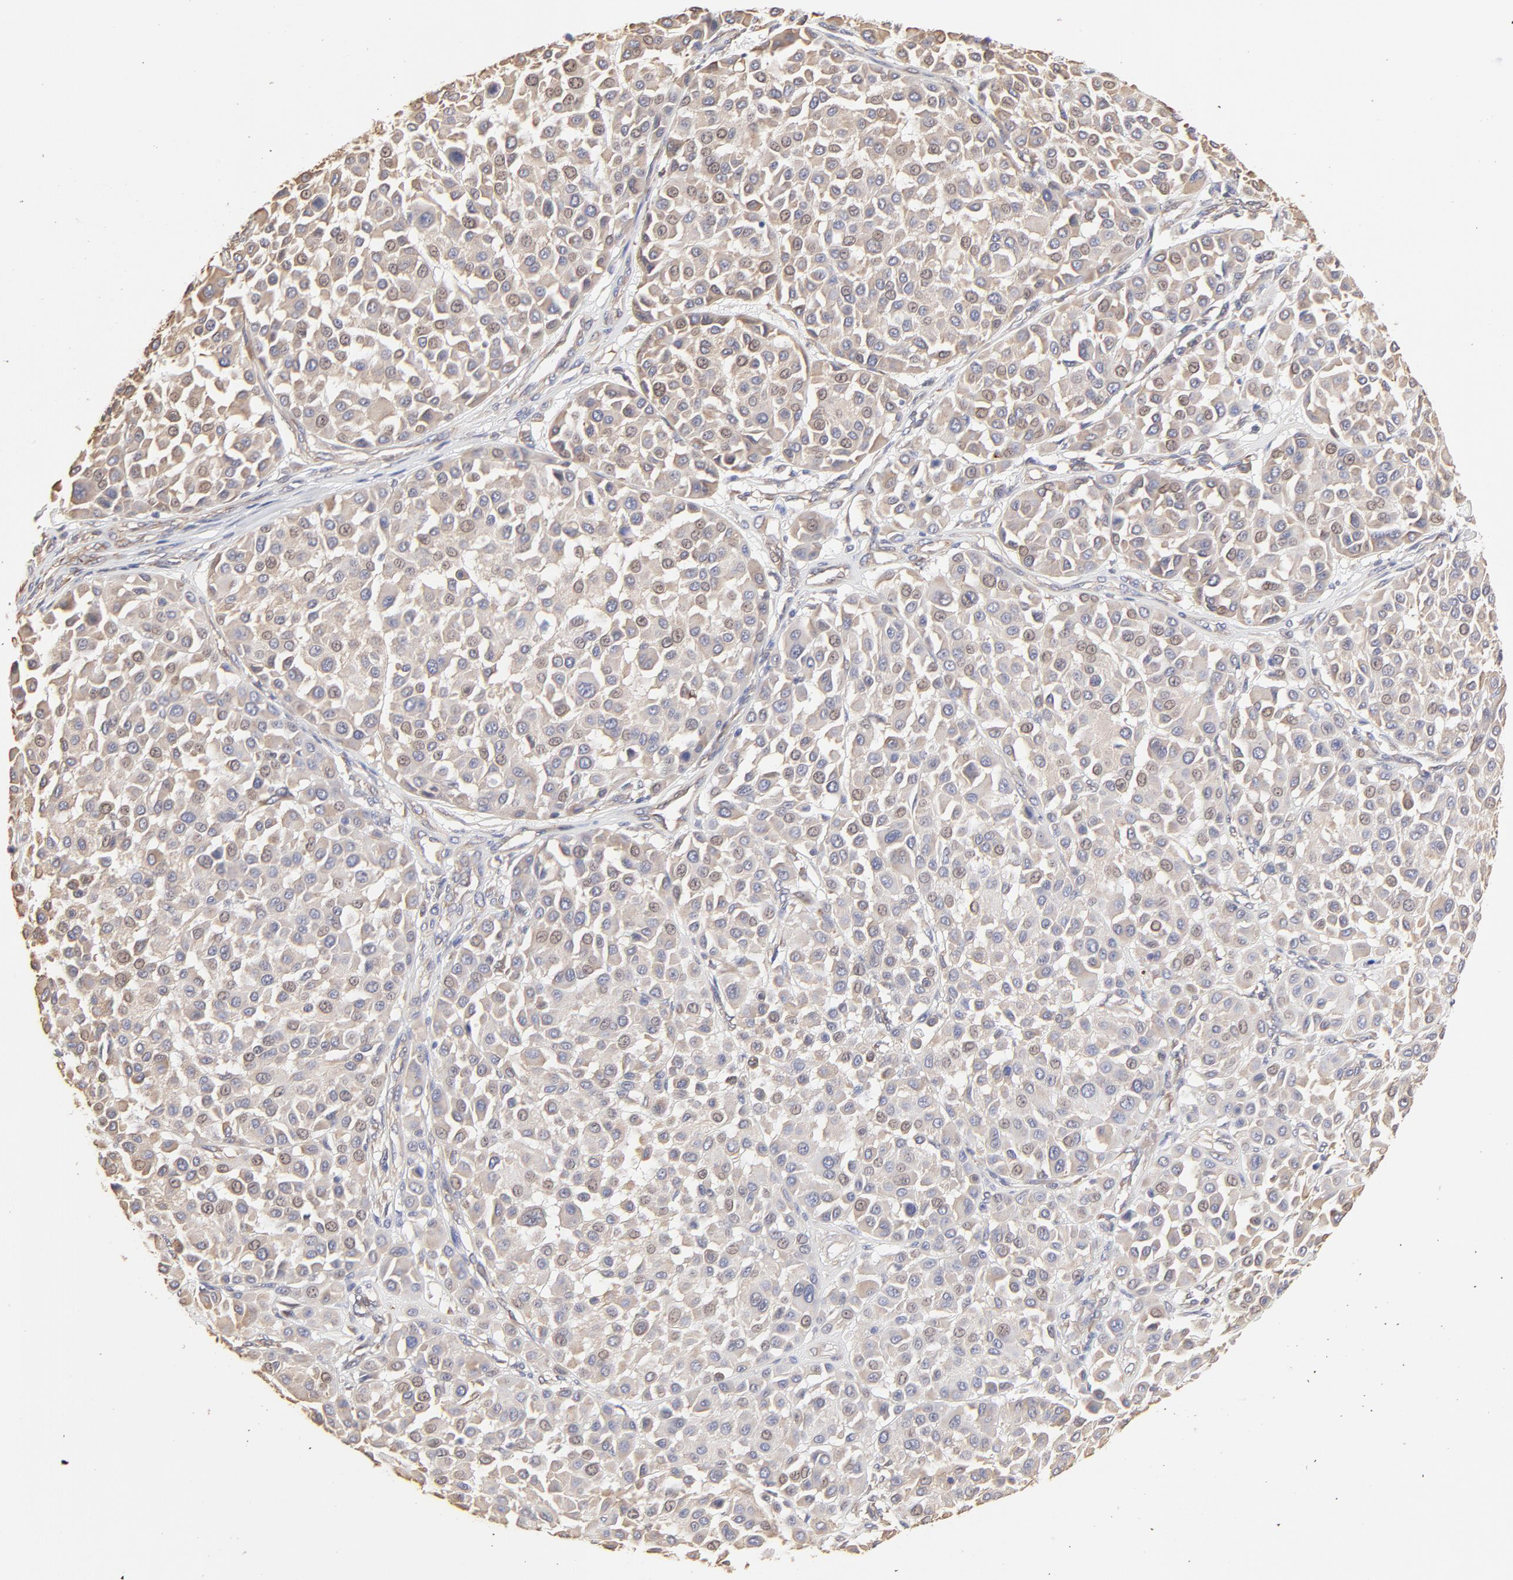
{"staining": {"intensity": "weak", "quantity": ">75%", "location": "cytoplasmic/membranous,nuclear"}, "tissue": "melanoma", "cell_type": "Tumor cells", "image_type": "cancer", "snomed": [{"axis": "morphology", "description": "Malignant melanoma, Metastatic site"}, {"axis": "topography", "description": "Soft tissue"}], "caption": "This histopathology image reveals immunohistochemistry staining of human melanoma, with low weak cytoplasmic/membranous and nuclear positivity in approximately >75% of tumor cells.", "gene": "LRCH2", "patient": {"sex": "male", "age": 41}}